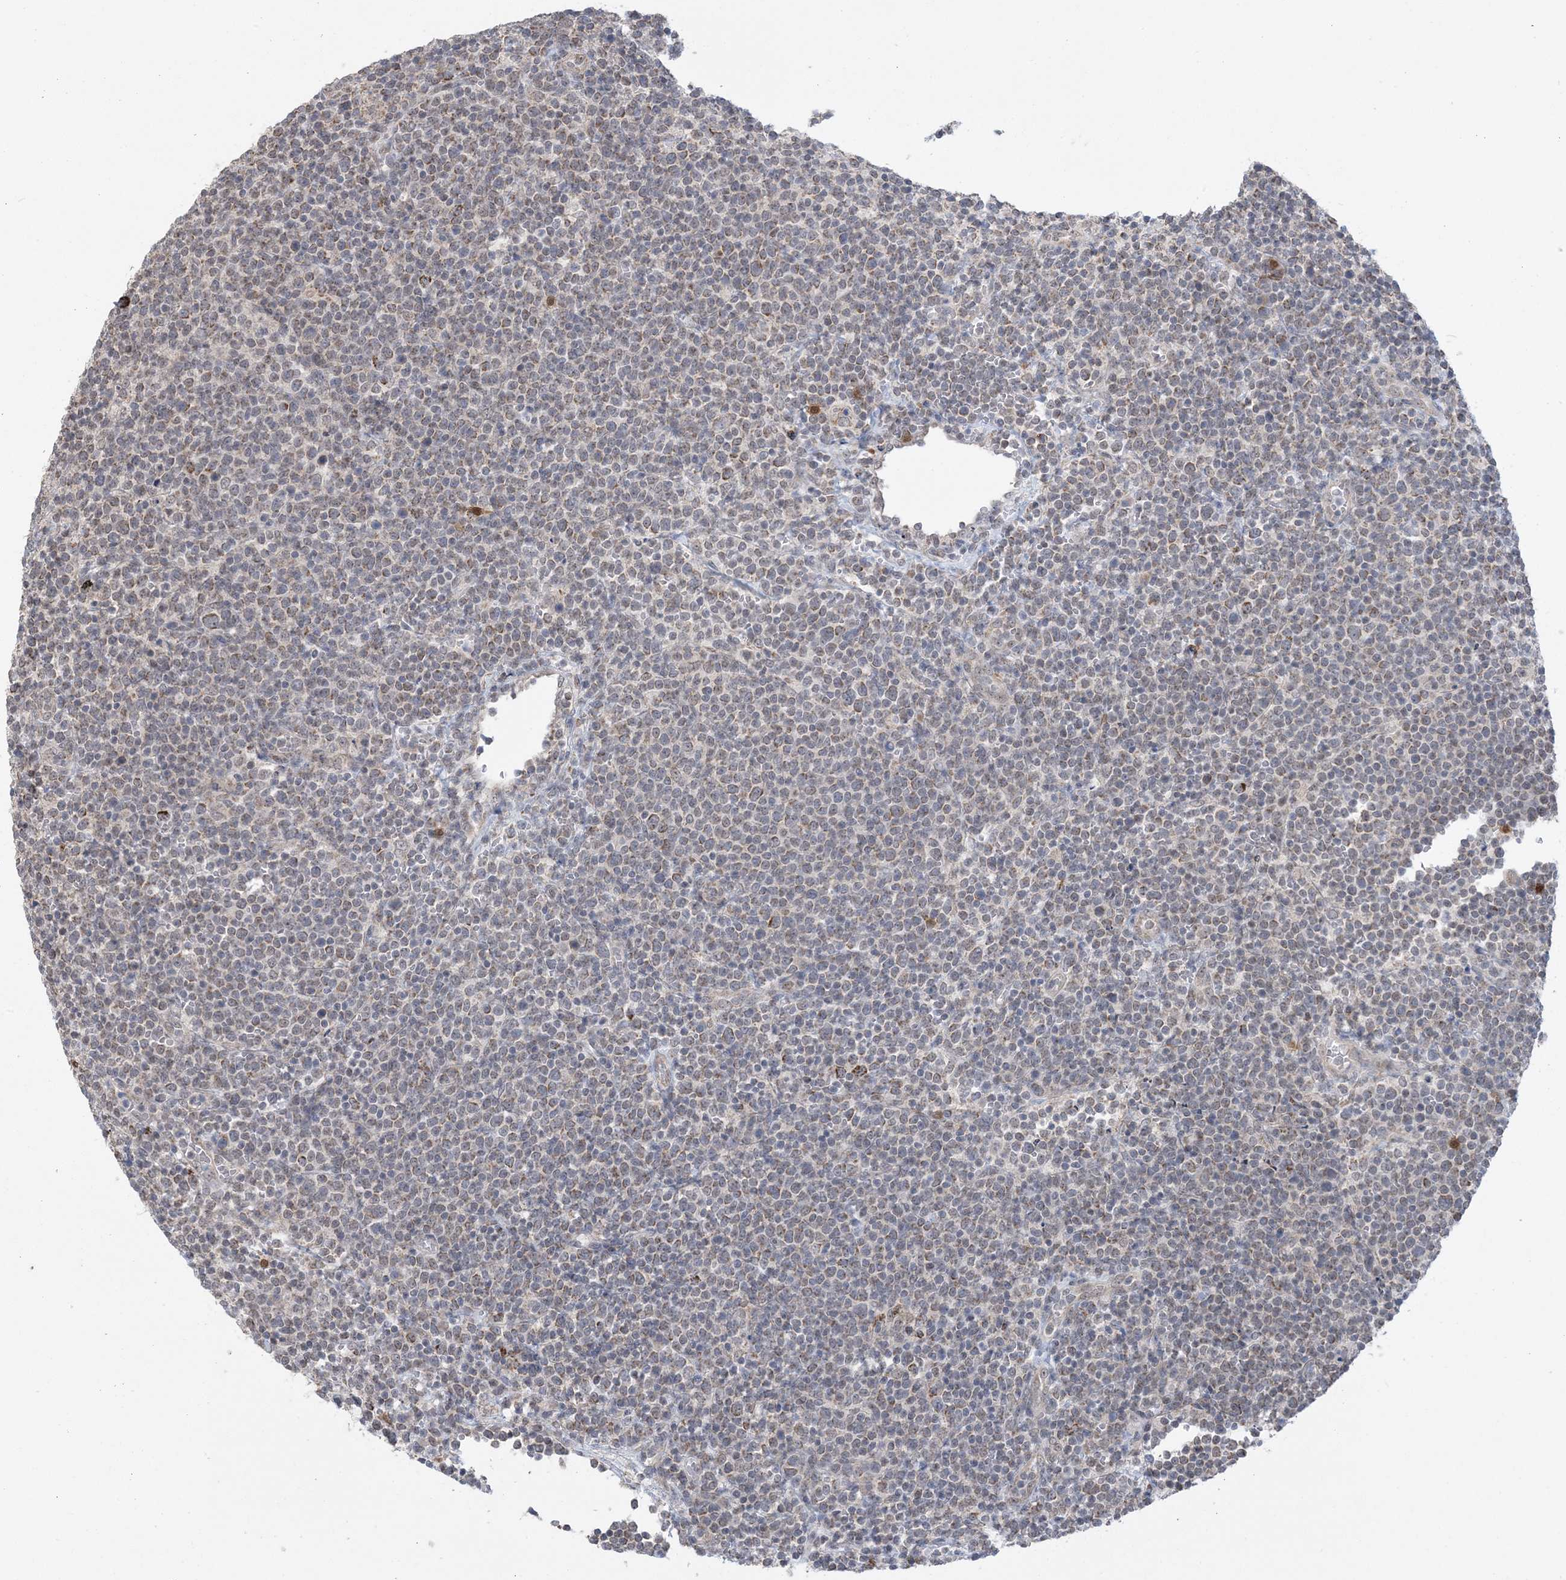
{"staining": {"intensity": "moderate", "quantity": "<25%", "location": "cytoplasmic/membranous"}, "tissue": "lymphoma", "cell_type": "Tumor cells", "image_type": "cancer", "snomed": [{"axis": "morphology", "description": "Malignant lymphoma, non-Hodgkin's type, High grade"}, {"axis": "topography", "description": "Lymph node"}], "caption": "This is an image of IHC staining of lymphoma, which shows moderate positivity in the cytoplasmic/membranous of tumor cells.", "gene": "TRMT10C", "patient": {"sex": "male", "age": 61}}